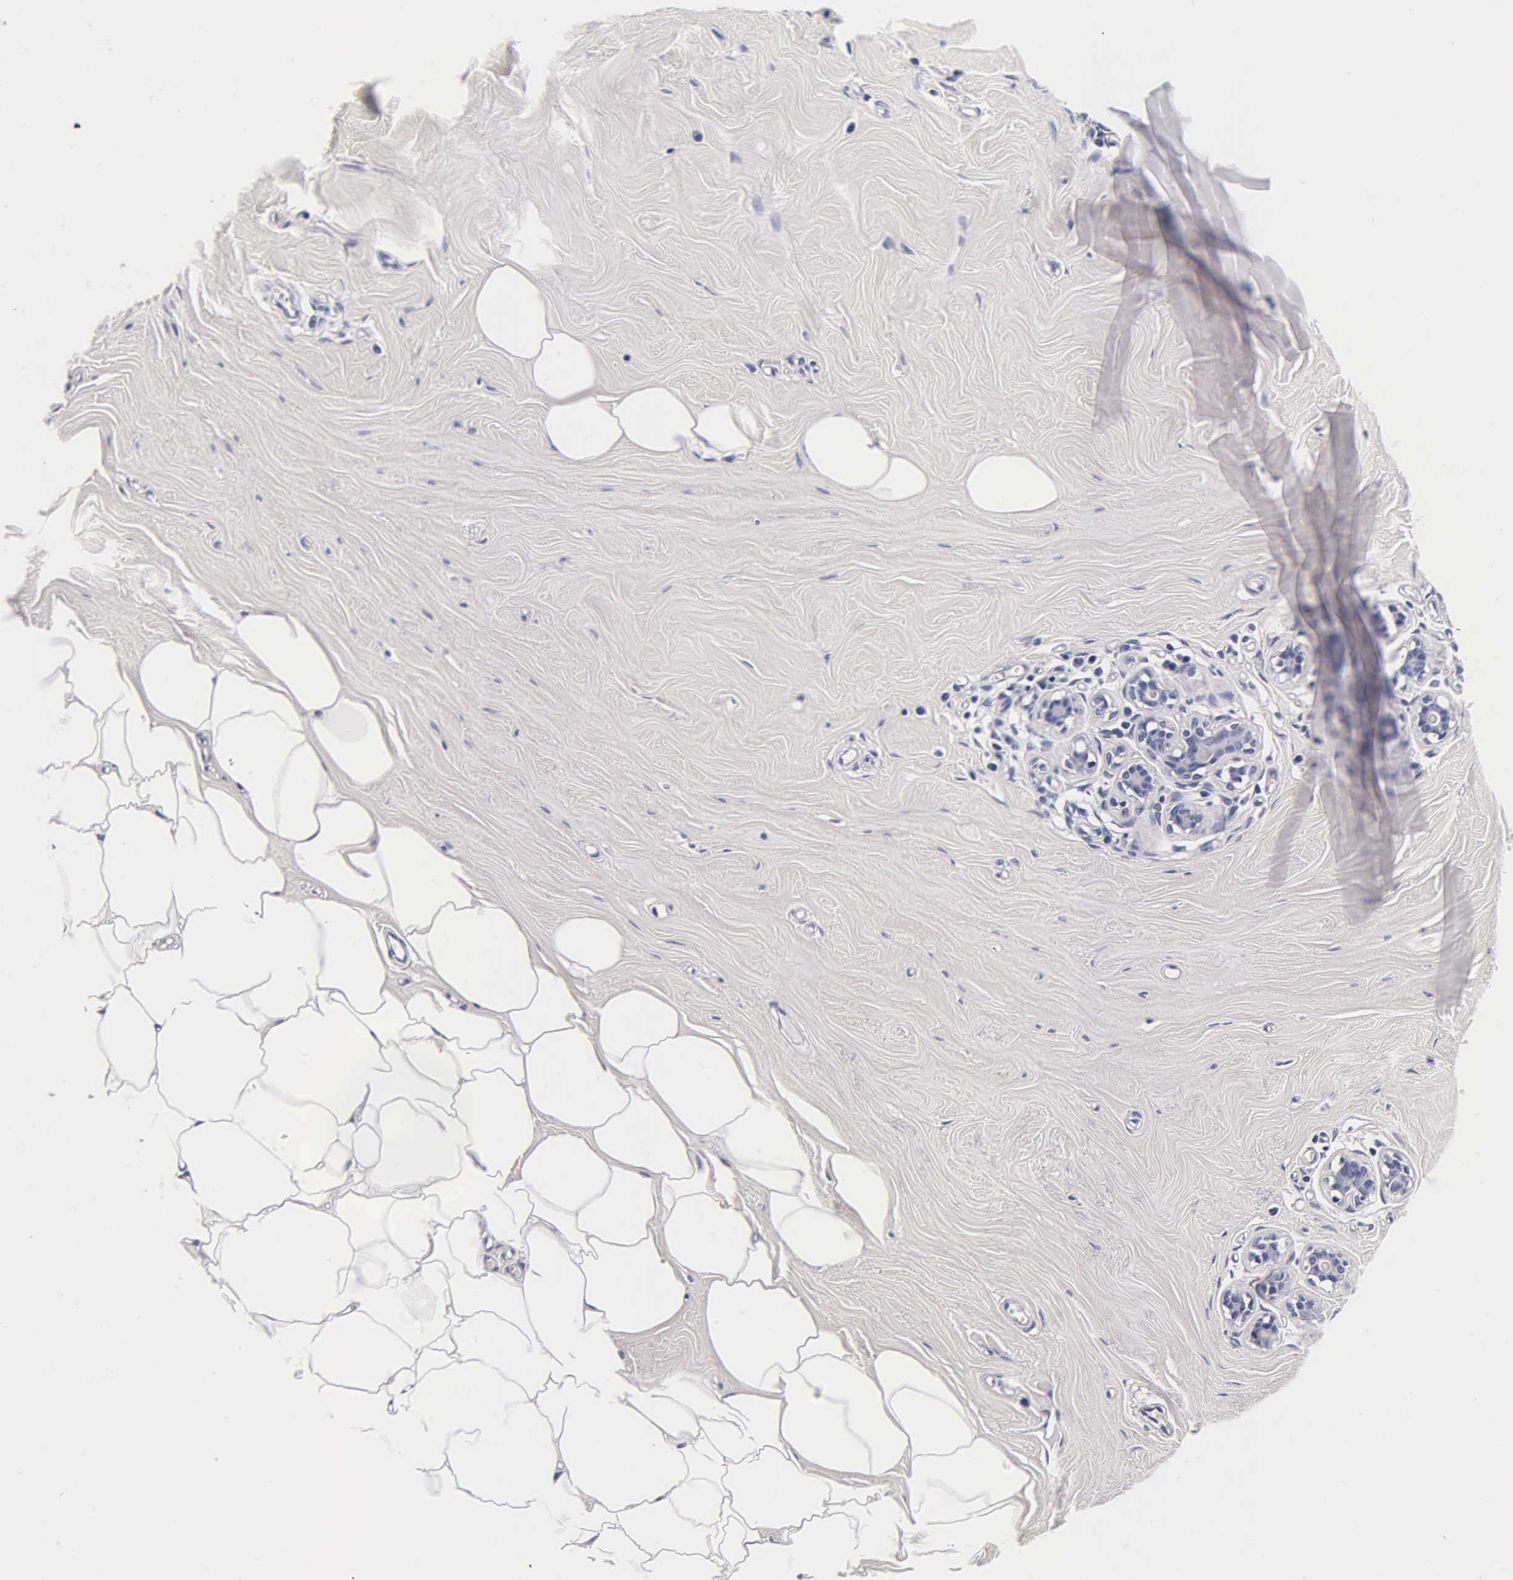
{"staining": {"intensity": "negative", "quantity": "none", "location": "none"}, "tissue": "breast", "cell_type": "Adipocytes", "image_type": "normal", "snomed": [{"axis": "morphology", "description": "Normal tissue, NOS"}, {"axis": "topography", "description": "Breast"}], "caption": "Adipocytes are negative for brown protein staining in benign breast. Brightfield microscopy of IHC stained with DAB (3,3'-diaminobenzidine) (brown) and hematoxylin (blue), captured at high magnification.", "gene": "ACP3", "patient": {"sex": "female", "age": 45}}